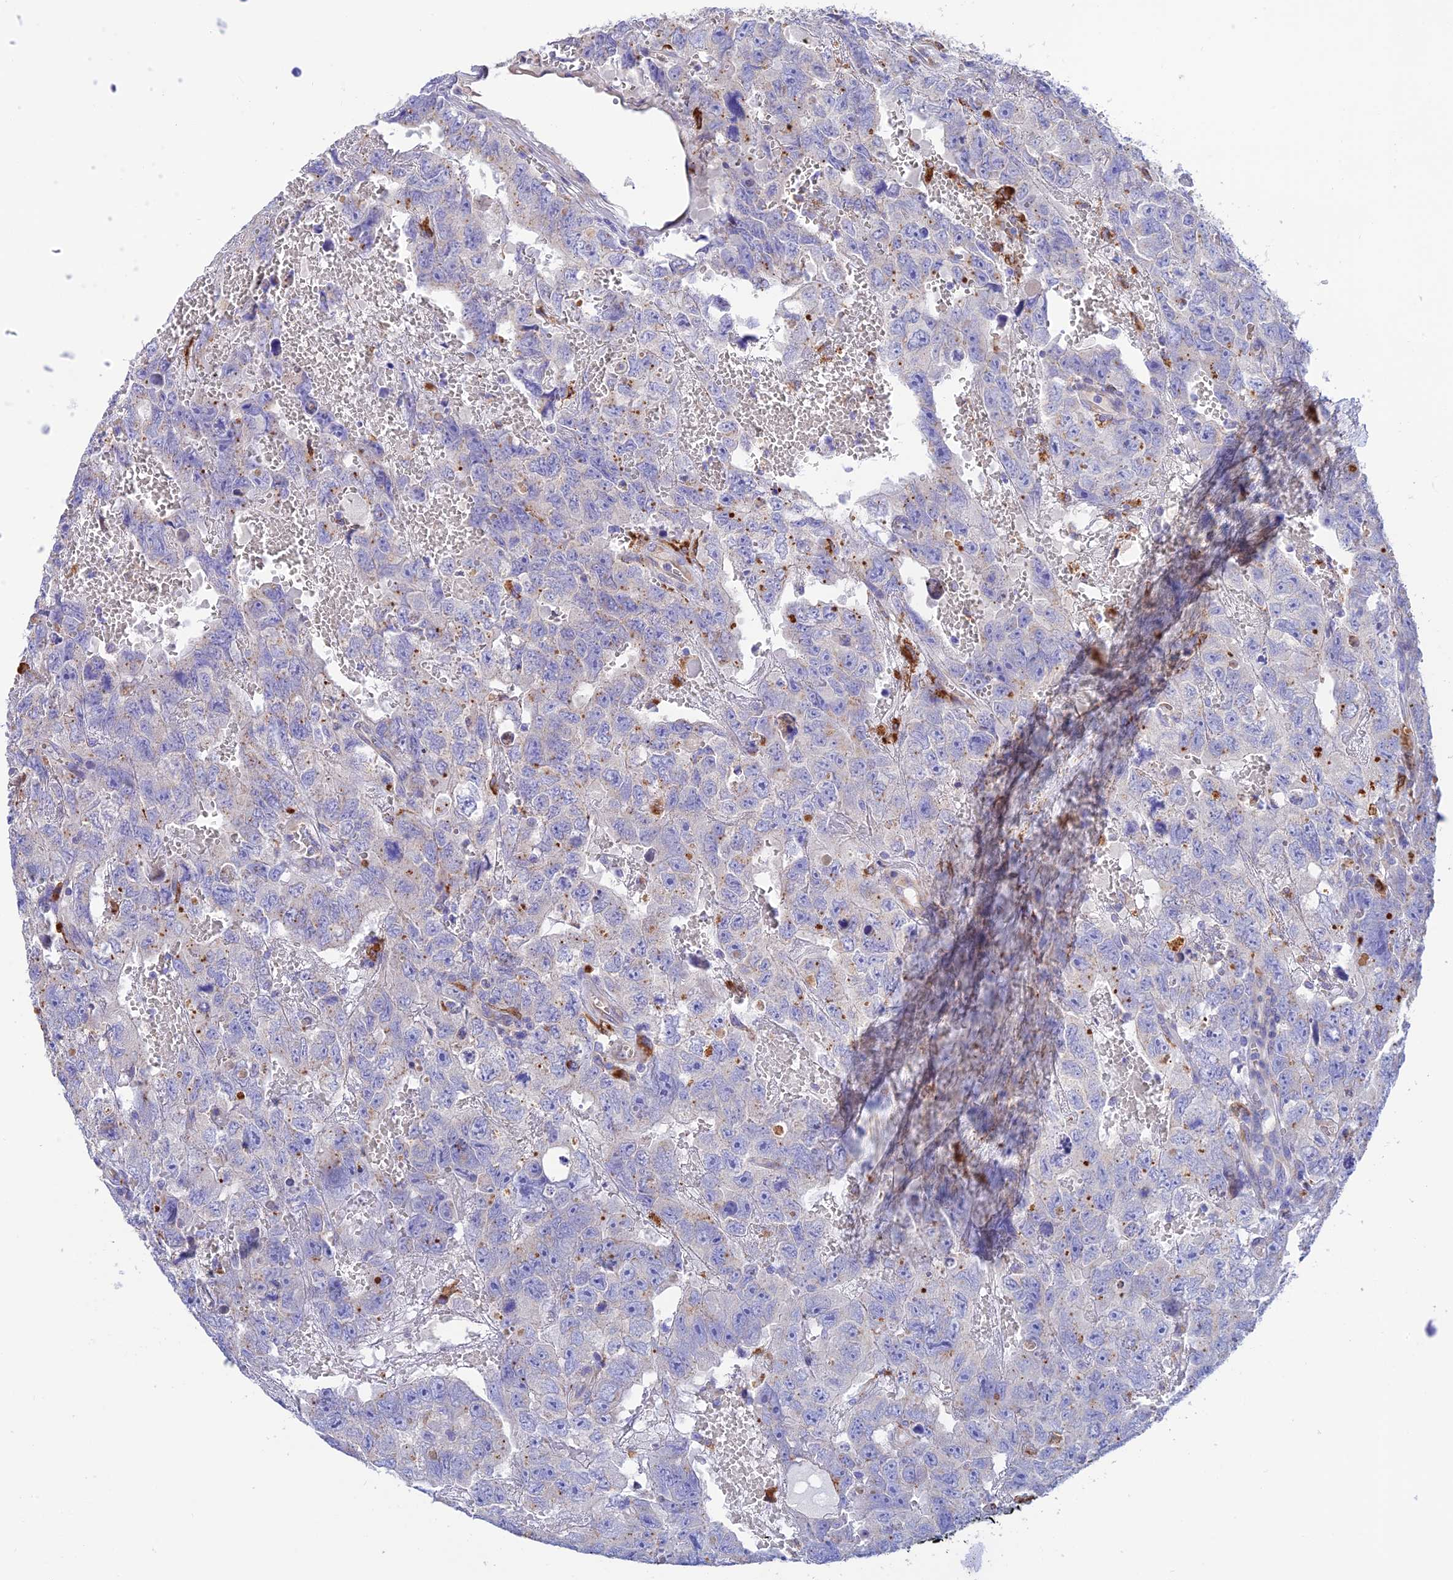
{"staining": {"intensity": "negative", "quantity": "none", "location": "none"}, "tissue": "testis cancer", "cell_type": "Tumor cells", "image_type": "cancer", "snomed": [{"axis": "morphology", "description": "Carcinoma, Embryonal, NOS"}, {"axis": "topography", "description": "Testis"}], "caption": "An IHC histopathology image of testis embryonal carcinoma is shown. There is no staining in tumor cells of testis embryonal carcinoma.", "gene": "VKORC1", "patient": {"sex": "male", "age": 45}}